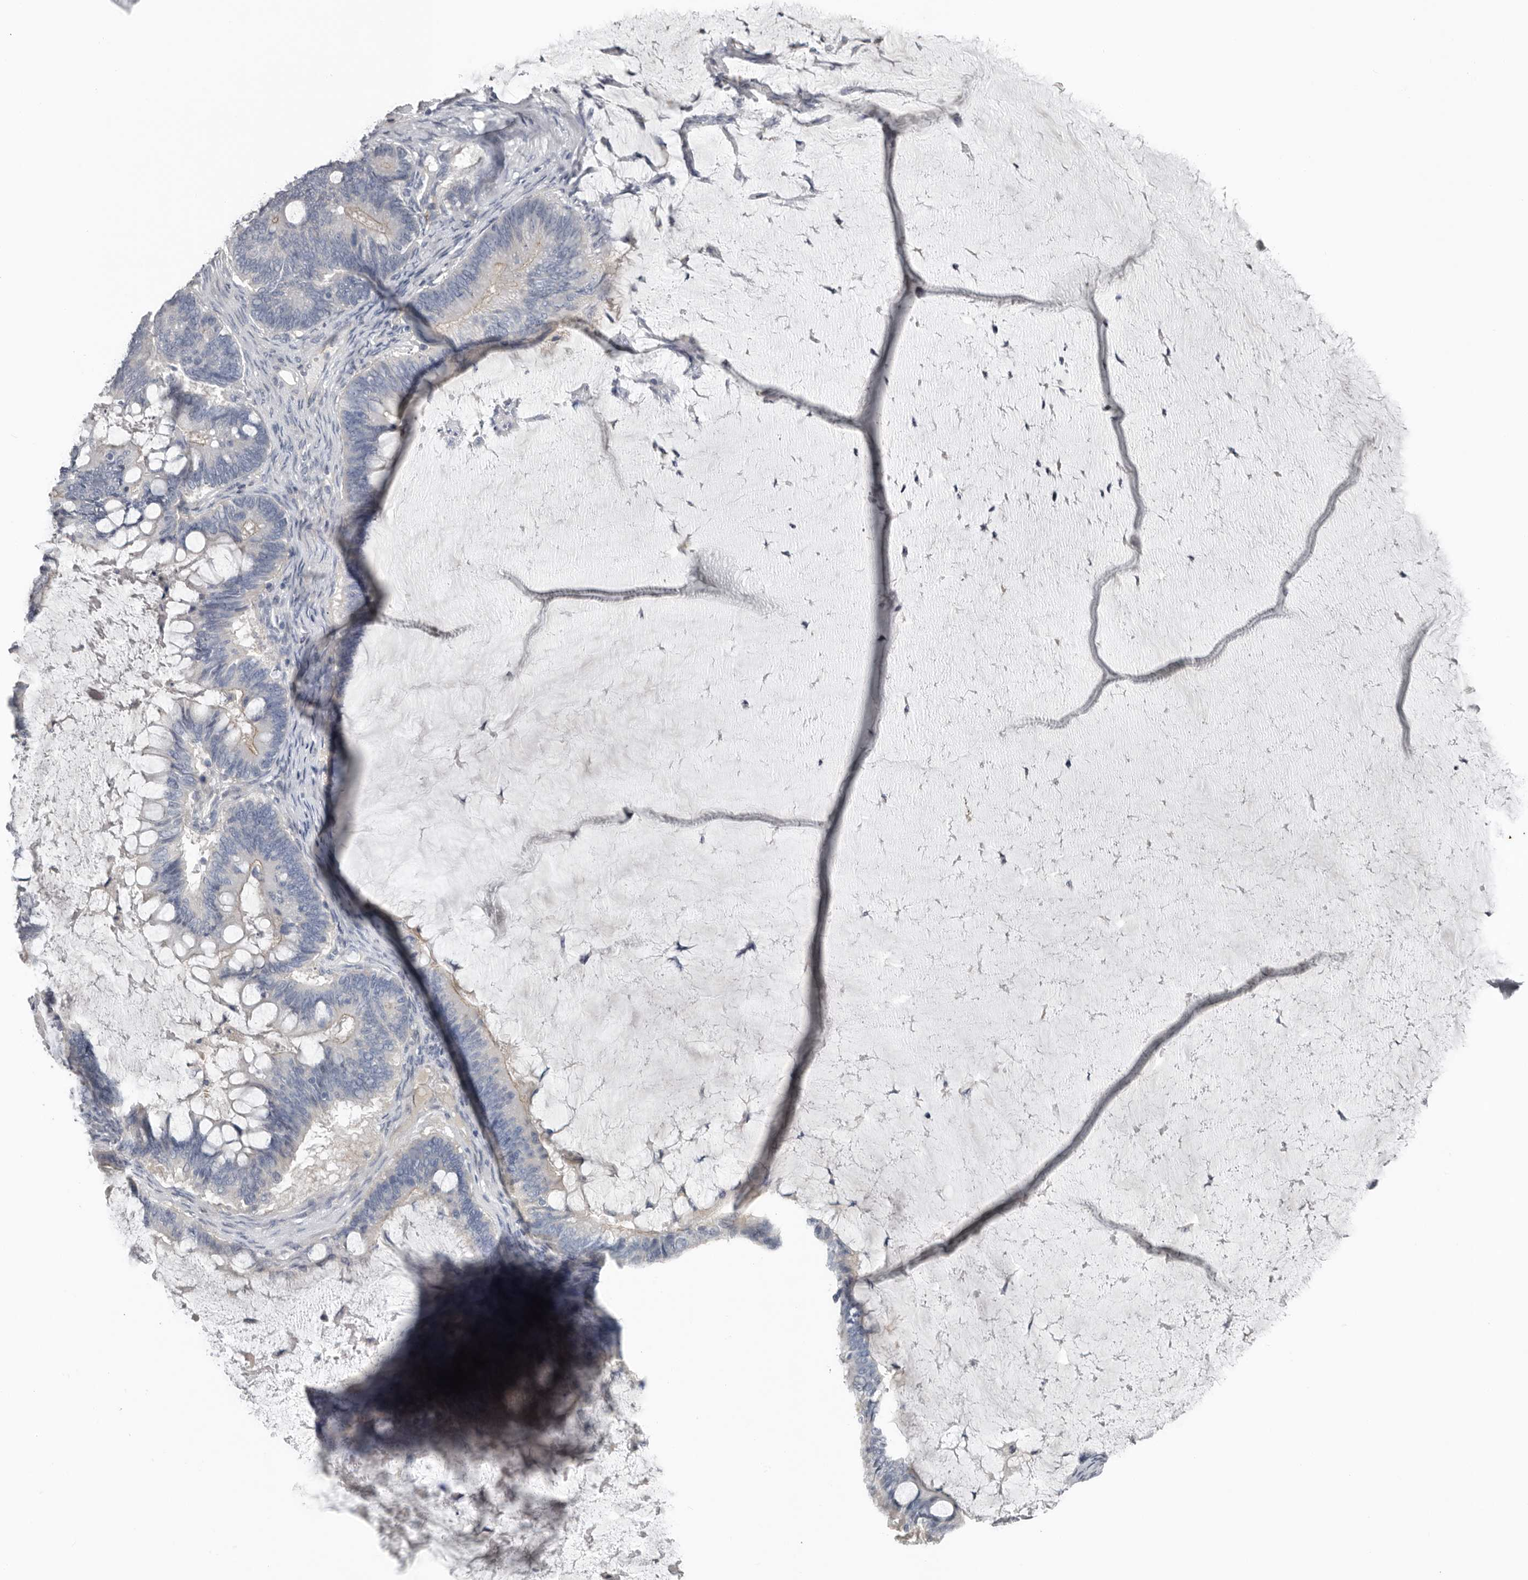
{"staining": {"intensity": "negative", "quantity": "none", "location": "none"}, "tissue": "ovarian cancer", "cell_type": "Tumor cells", "image_type": "cancer", "snomed": [{"axis": "morphology", "description": "Cystadenocarcinoma, mucinous, NOS"}, {"axis": "topography", "description": "Ovary"}], "caption": "An immunohistochemistry micrograph of ovarian cancer is shown. There is no staining in tumor cells of ovarian cancer.", "gene": "FABP7", "patient": {"sex": "female", "age": 61}}